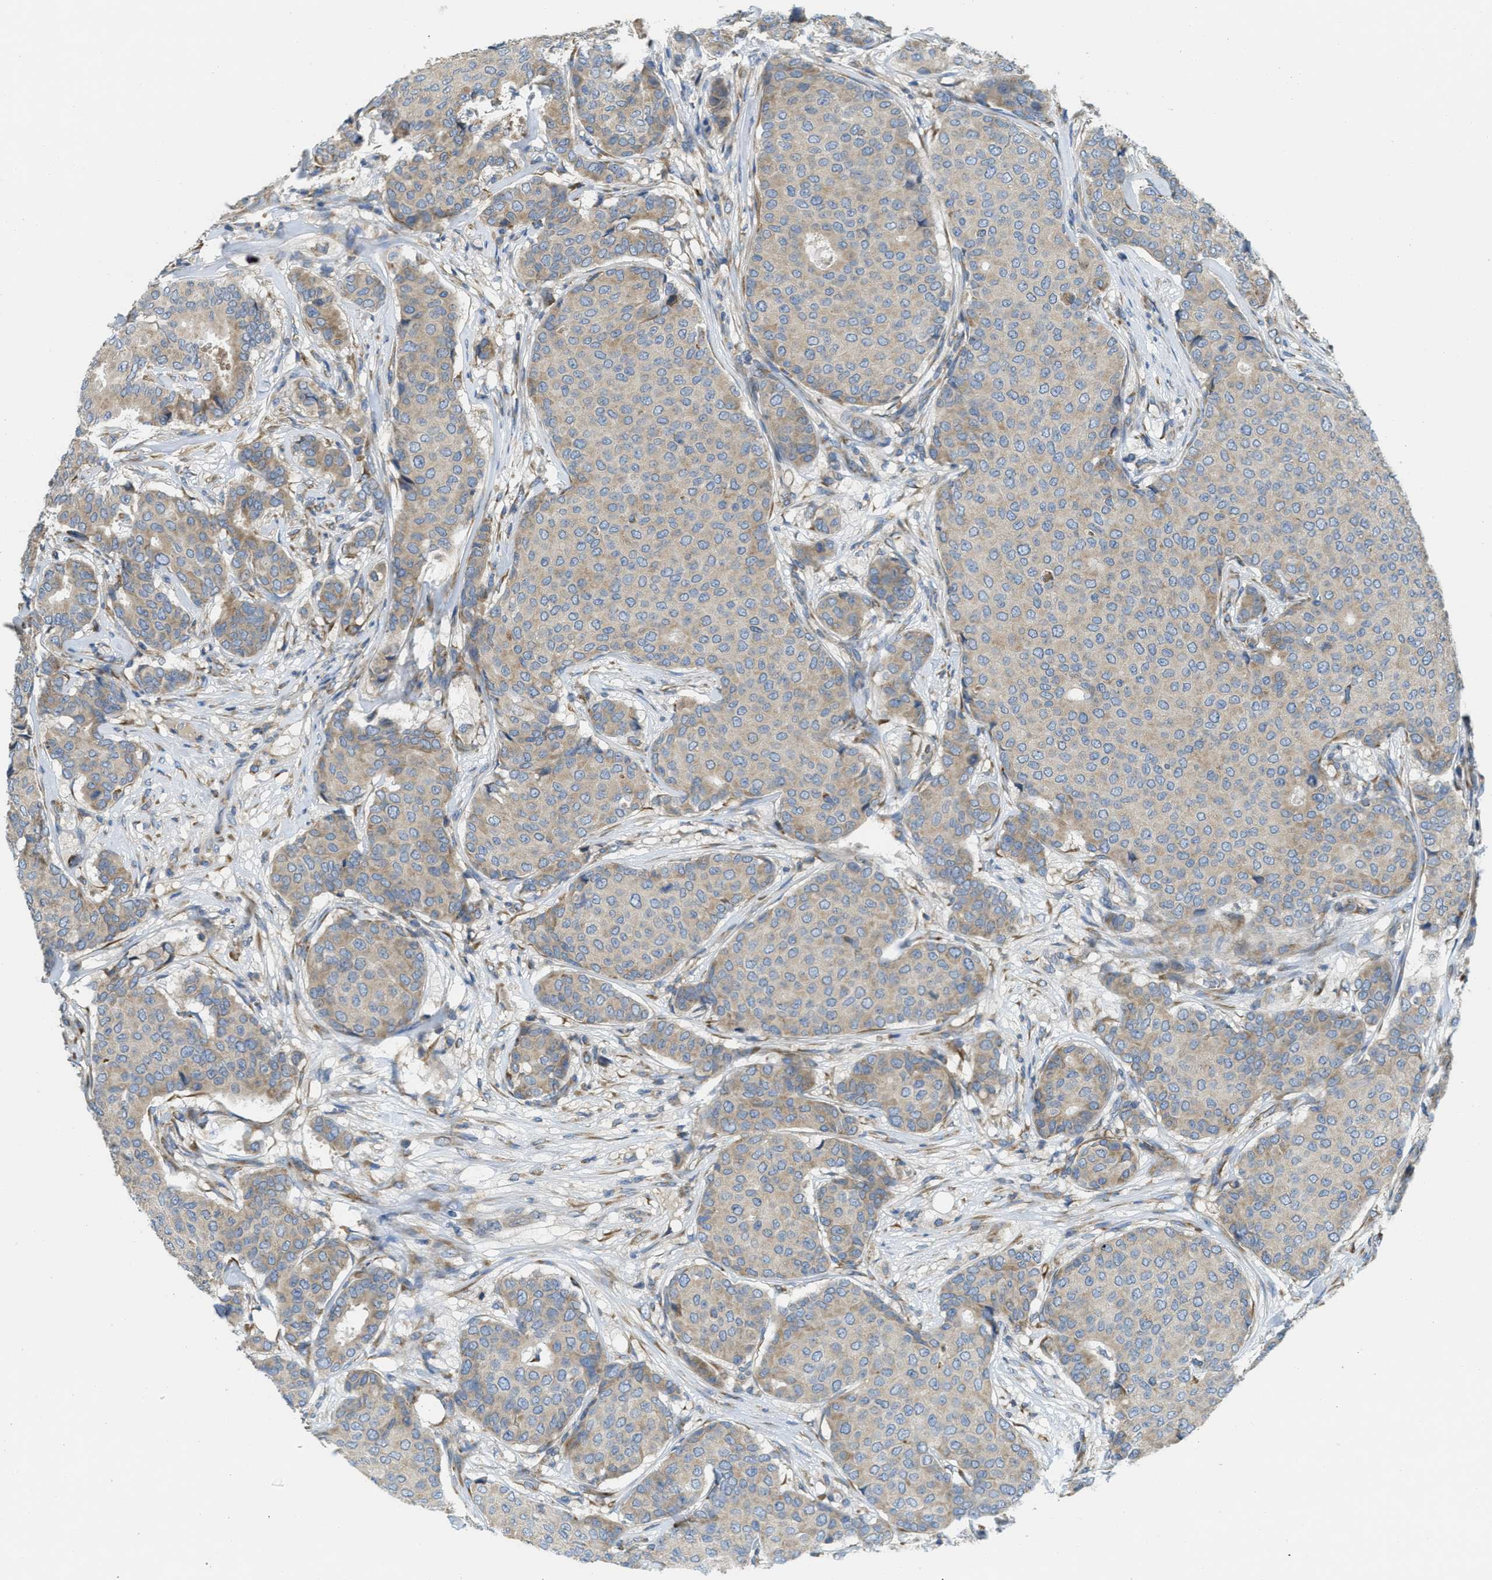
{"staining": {"intensity": "weak", "quantity": ">75%", "location": "cytoplasmic/membranous"}, "tissue": "breast cancer", "cell_type": "Tumor cells", "image_type": "cancer", "snomed": [{"axis": "morphology", "description": "Duct carcinoma"}, {"axis": "topography", "description": "Breast"}], "caption": "A photomicrograph of breast cancer stained for a protein reveals weak cytoplasmic/membranous brown staining in tumor cells.", "gene": "SSR1", "patient": {"sex": "female", "age": 75}}